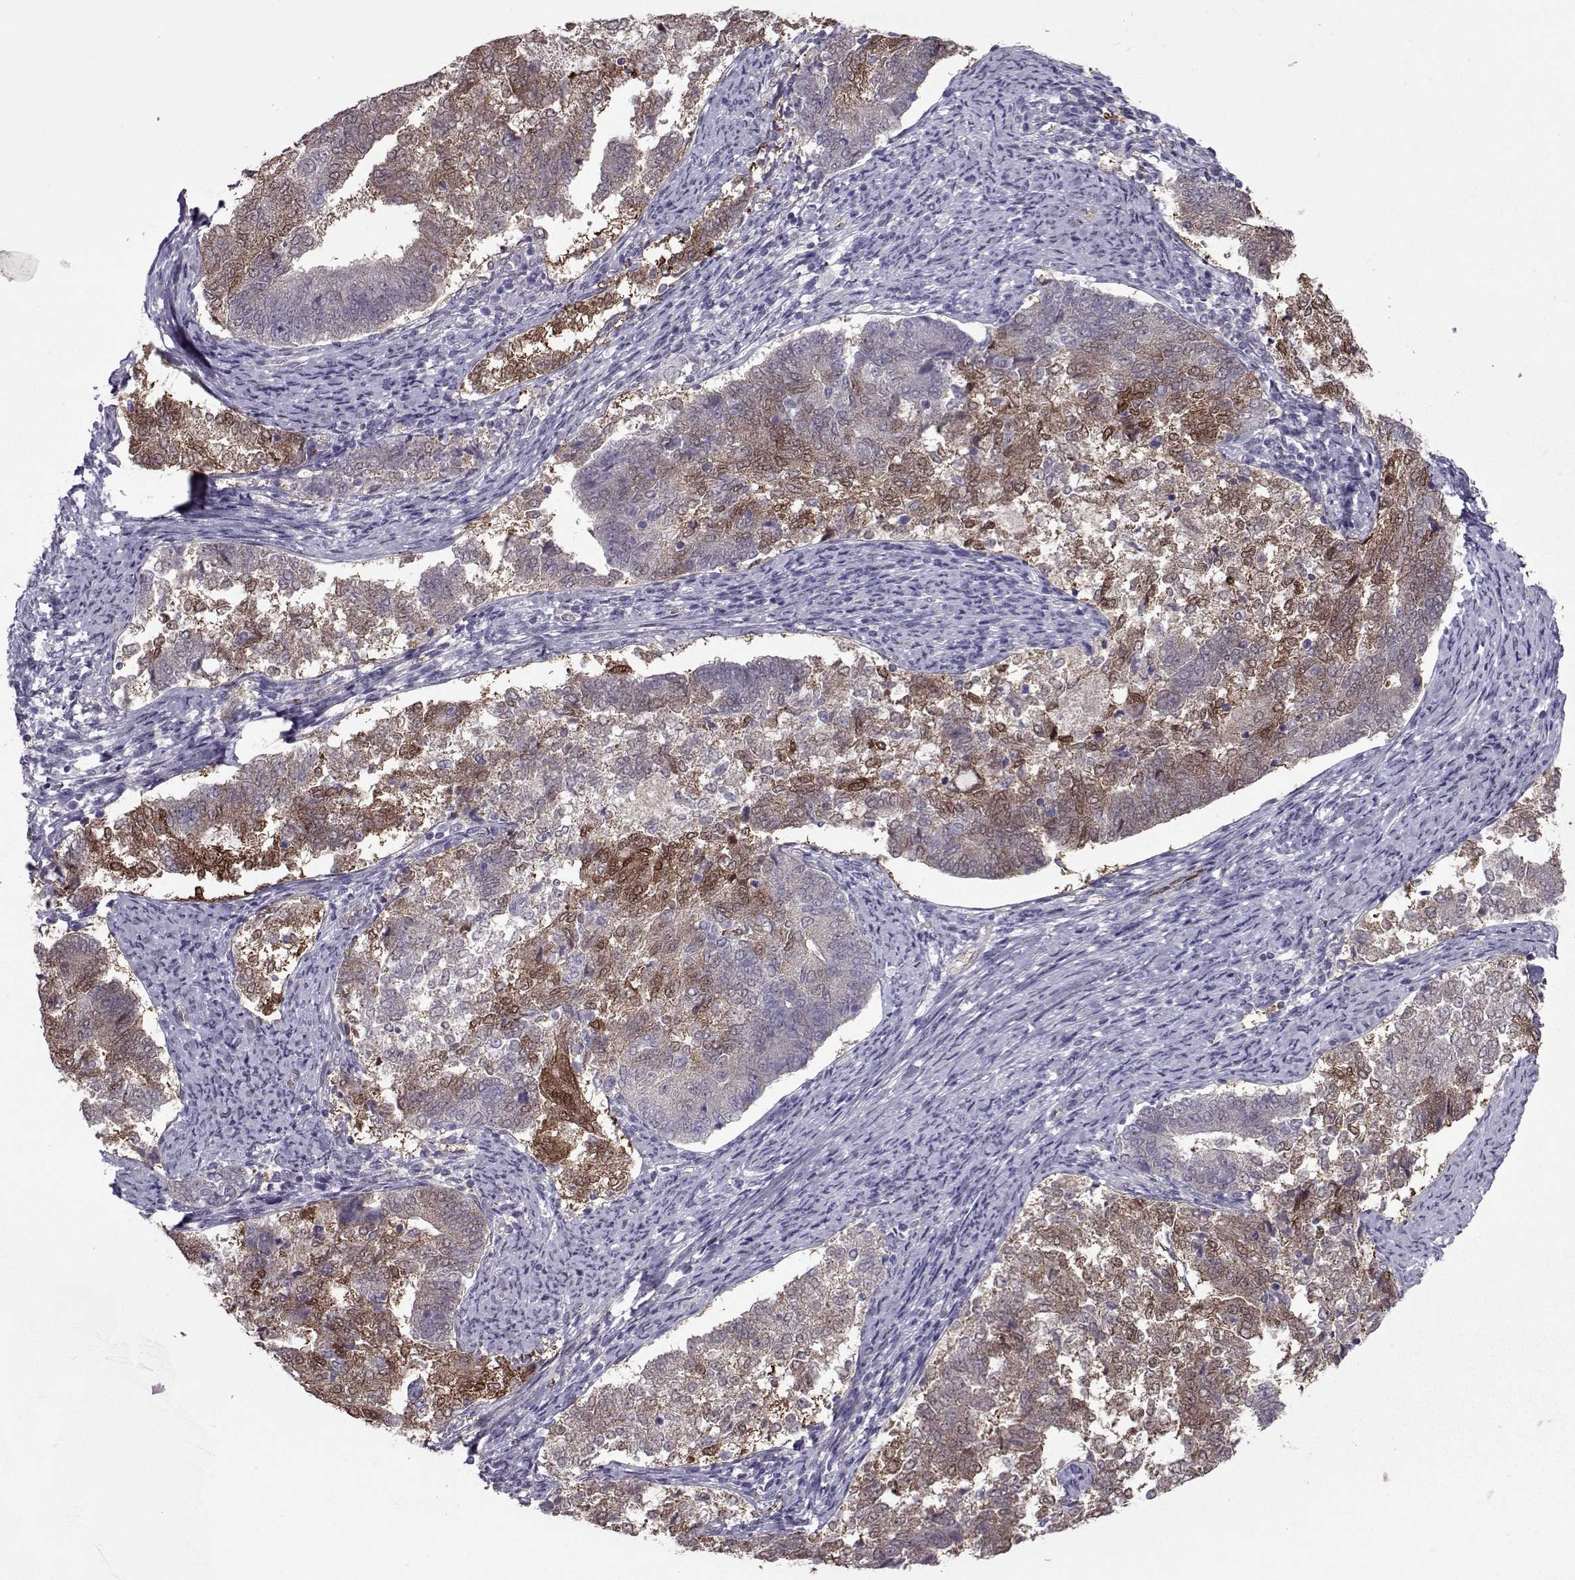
{"staining": {"intensity": "strong", "quantity": "<25%", "location": "cytoplasmic/membranous,nuclear"}, "tissue": "endometrial cancer", "cell_type": "Tumor cells", "image_type": "cancer", "snomed": [{"axis": "morphology", "description": "Adenocarcinoma, NOS"}, {"axis": "topography", "description": "Endometrium"}], "caption": "The immunohistochemical stain shows strong cytoplasmic/membranous and nuclear staining in tumor cells of endometrial cancer (adenocarcinoma) tissue. The staining was performed using DAB to visualize the protein expression in brown, while the nuclei were stained in blue with hematoxylin (Magnification: 20x).", "gene": "ASRGL1", "patient": {"sex": "female", "age": 65}}